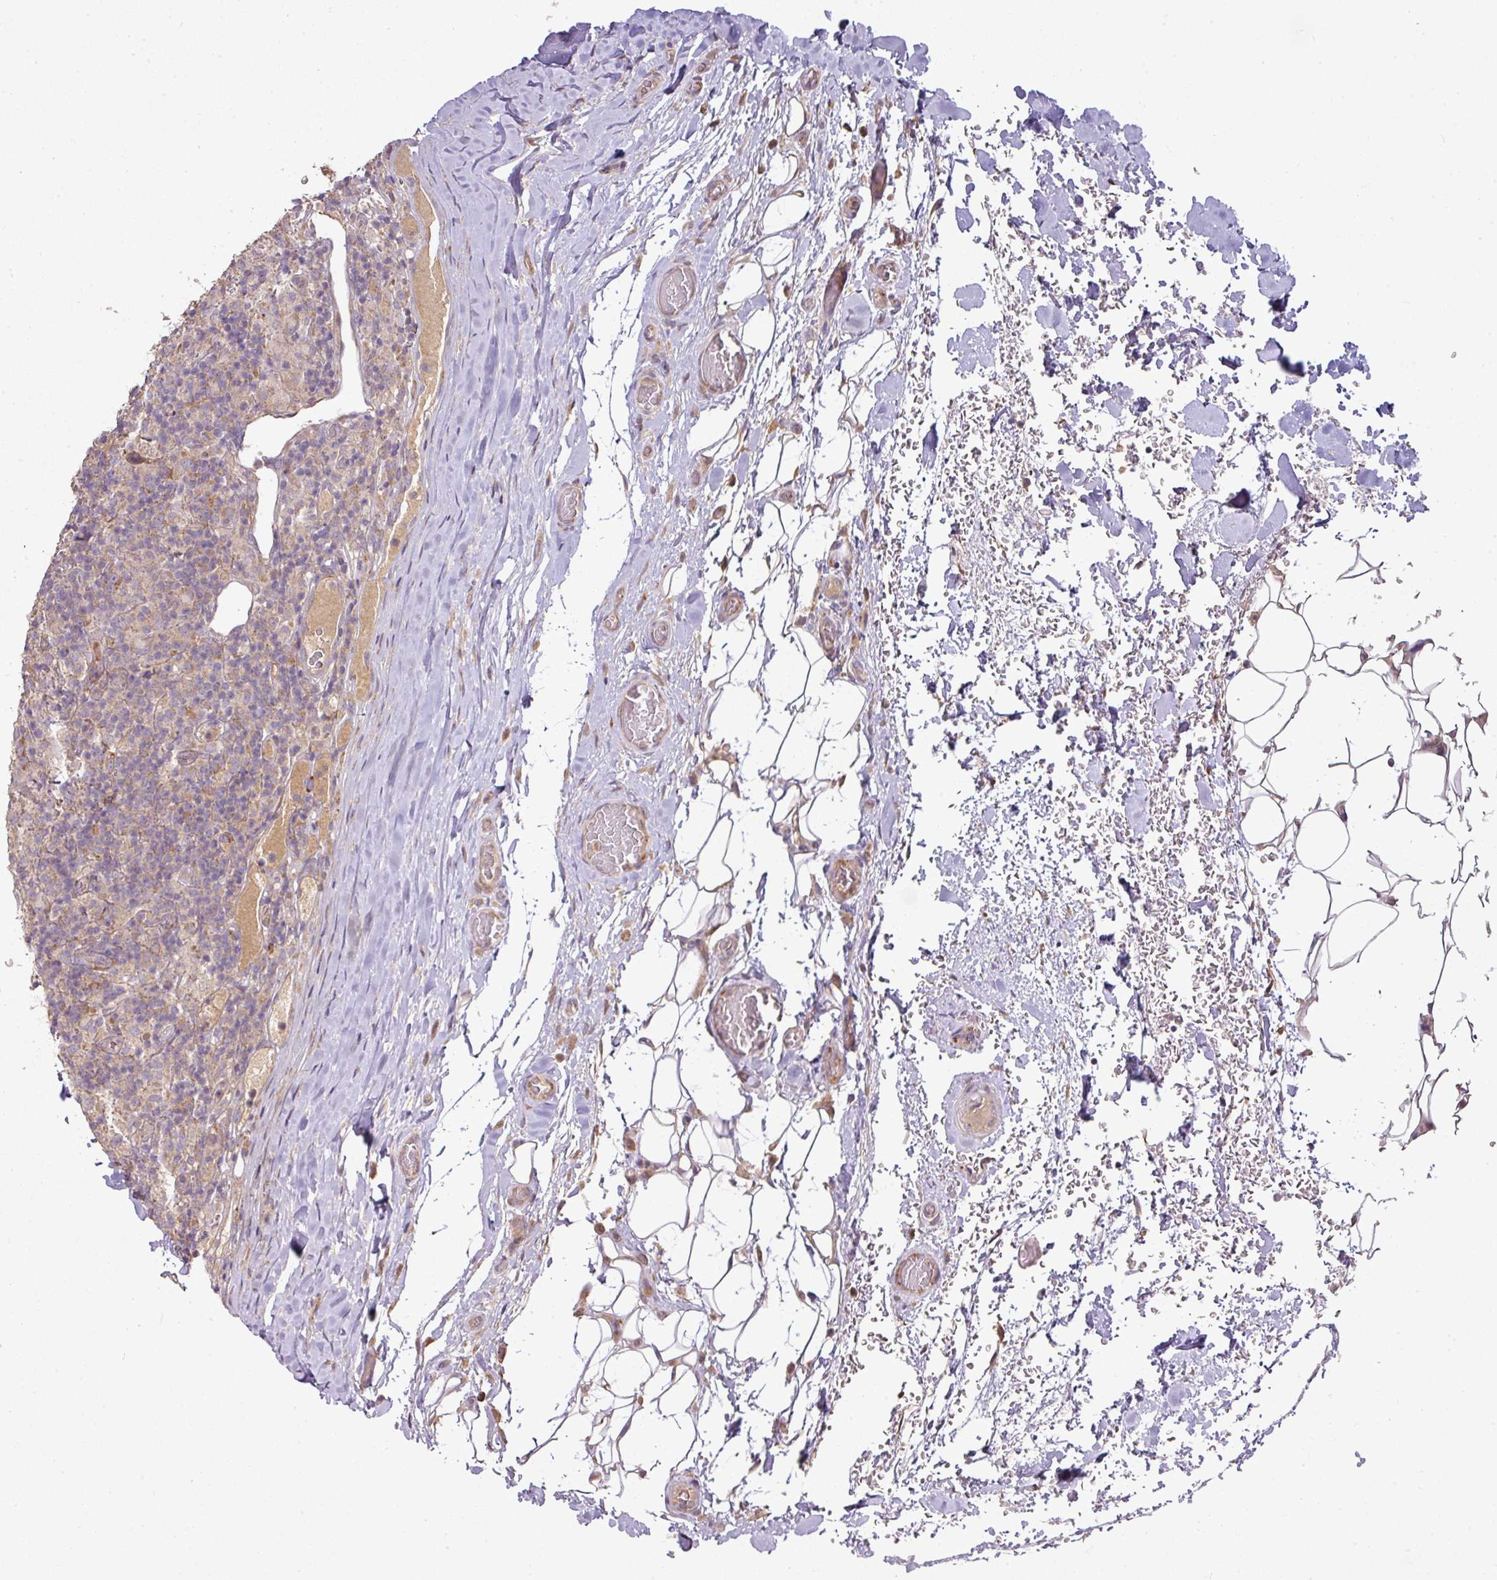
{"staining": {"intensity": "weak", "quantity": "25%-75%", "location": "cytoplasmic/membranous"}, "tissue": "lymphoma", "cell_type": "Tumor cells", "image_type": "cancer", "snomed": [{"axis": "morphology", "description": "Hodgkin's disease, NOS"}, {"axis": "topography", "description": "Lymph node"}], "caption": "A histopathology image of lymphoma stained for a protein displays weak cytoplasmic/membranous brown staining in tumor cells. (DAB = brown stain, brightfield microscopy at high magnification).", "gene": "GALP", "patient": {"sex": "male", "age": 70}}